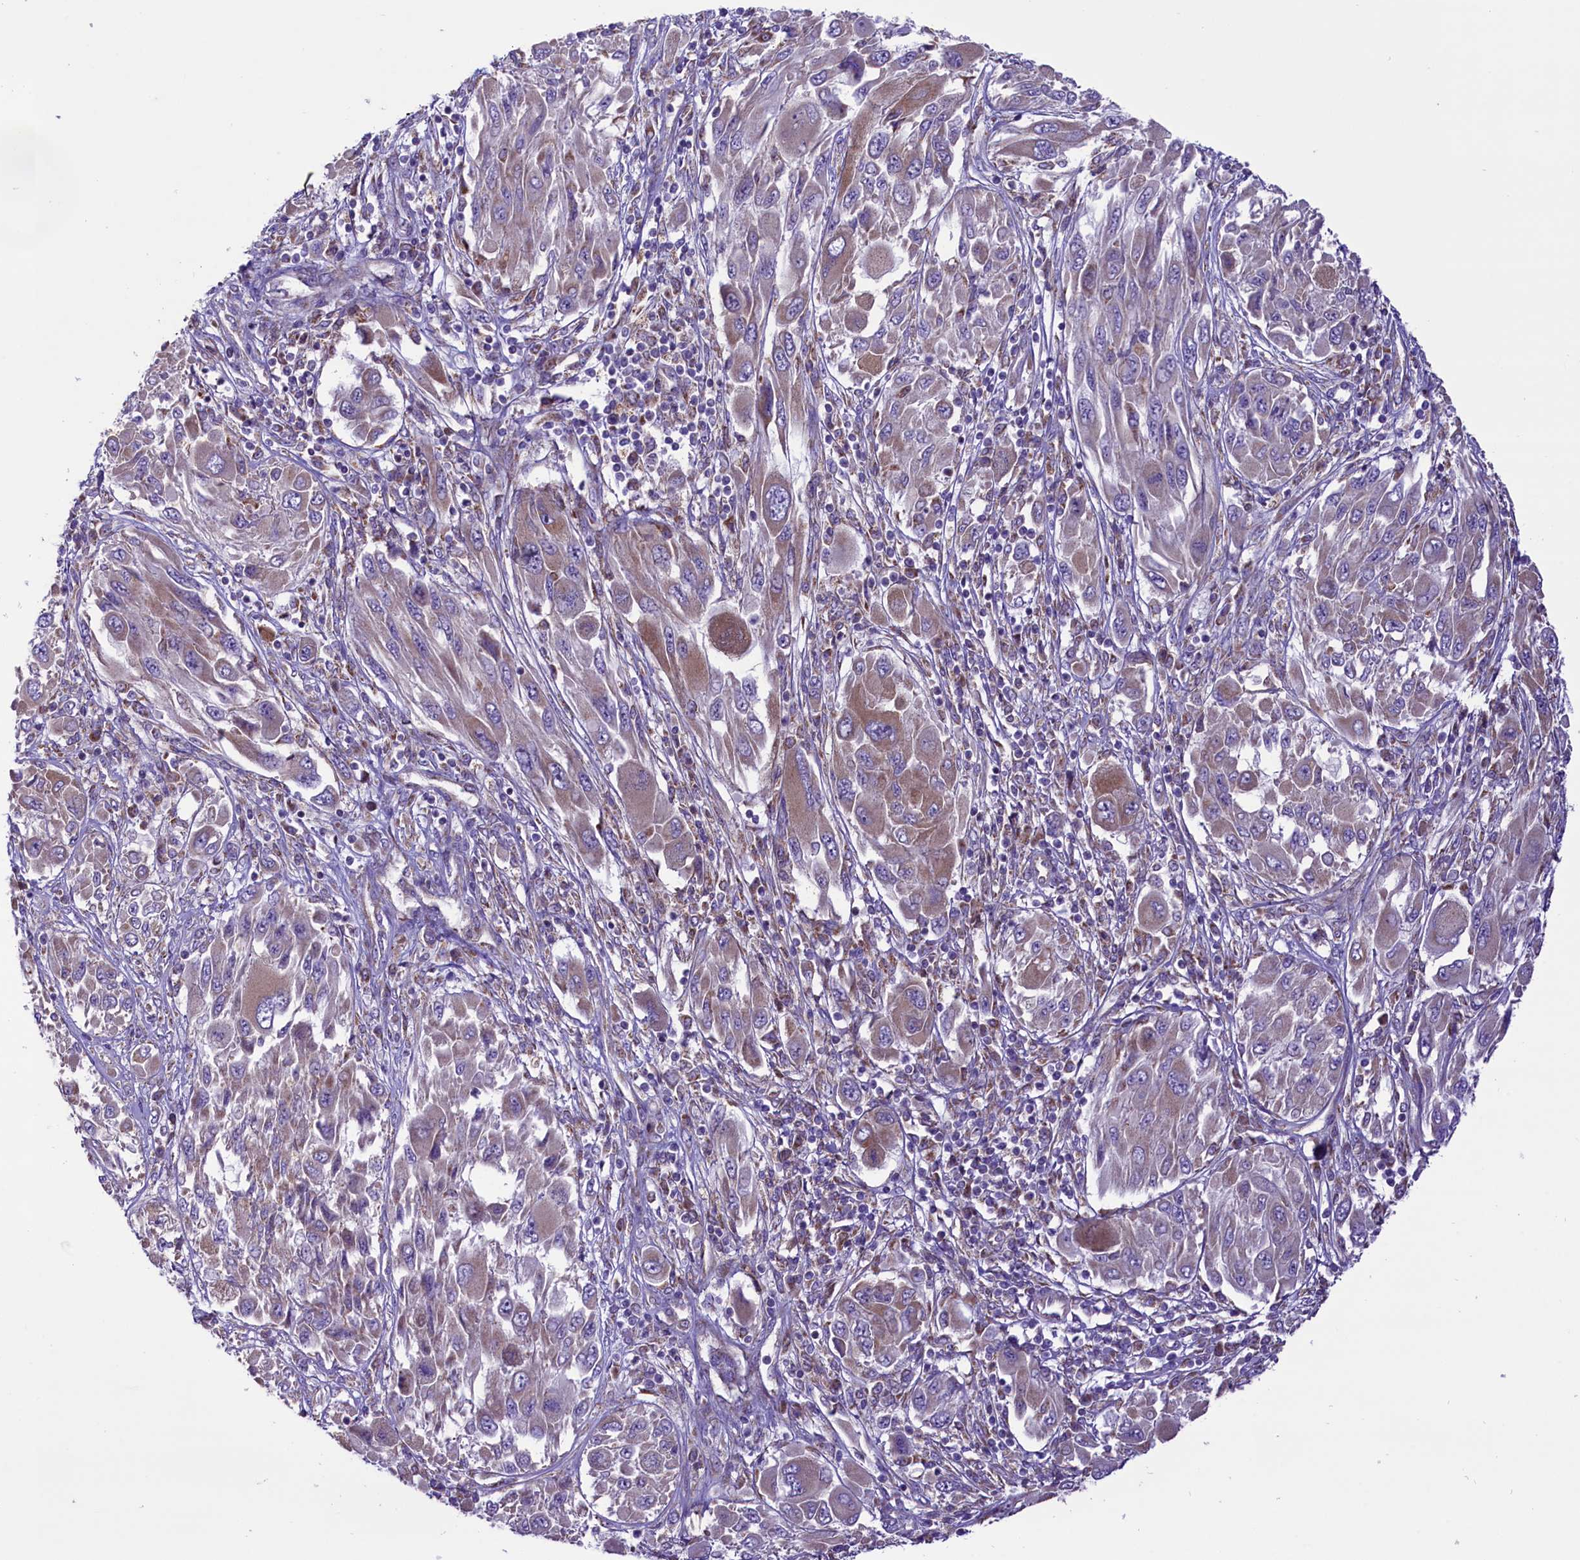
{"staining": {"intensity": "moderate", "quantity": "<25%", "location": "cytoplasmic/membranous"}, "tissue": "melanoma", "cell_type": "Tumor cells", "image_type": "cancer", "snomed": [{"axis": "morphology", "description": "Malignant melanoma, NOS"}, {"axis": "topography", "description": "Skin"}], "caption": "IHC (DAB) staining of malignant melanoma demonstrates moderate cytoplasmic/membranous protein expression in approximately <25% of tumor cells.", "gene": "PTPRU", "patient": {"sex": "female", "age": 91}}